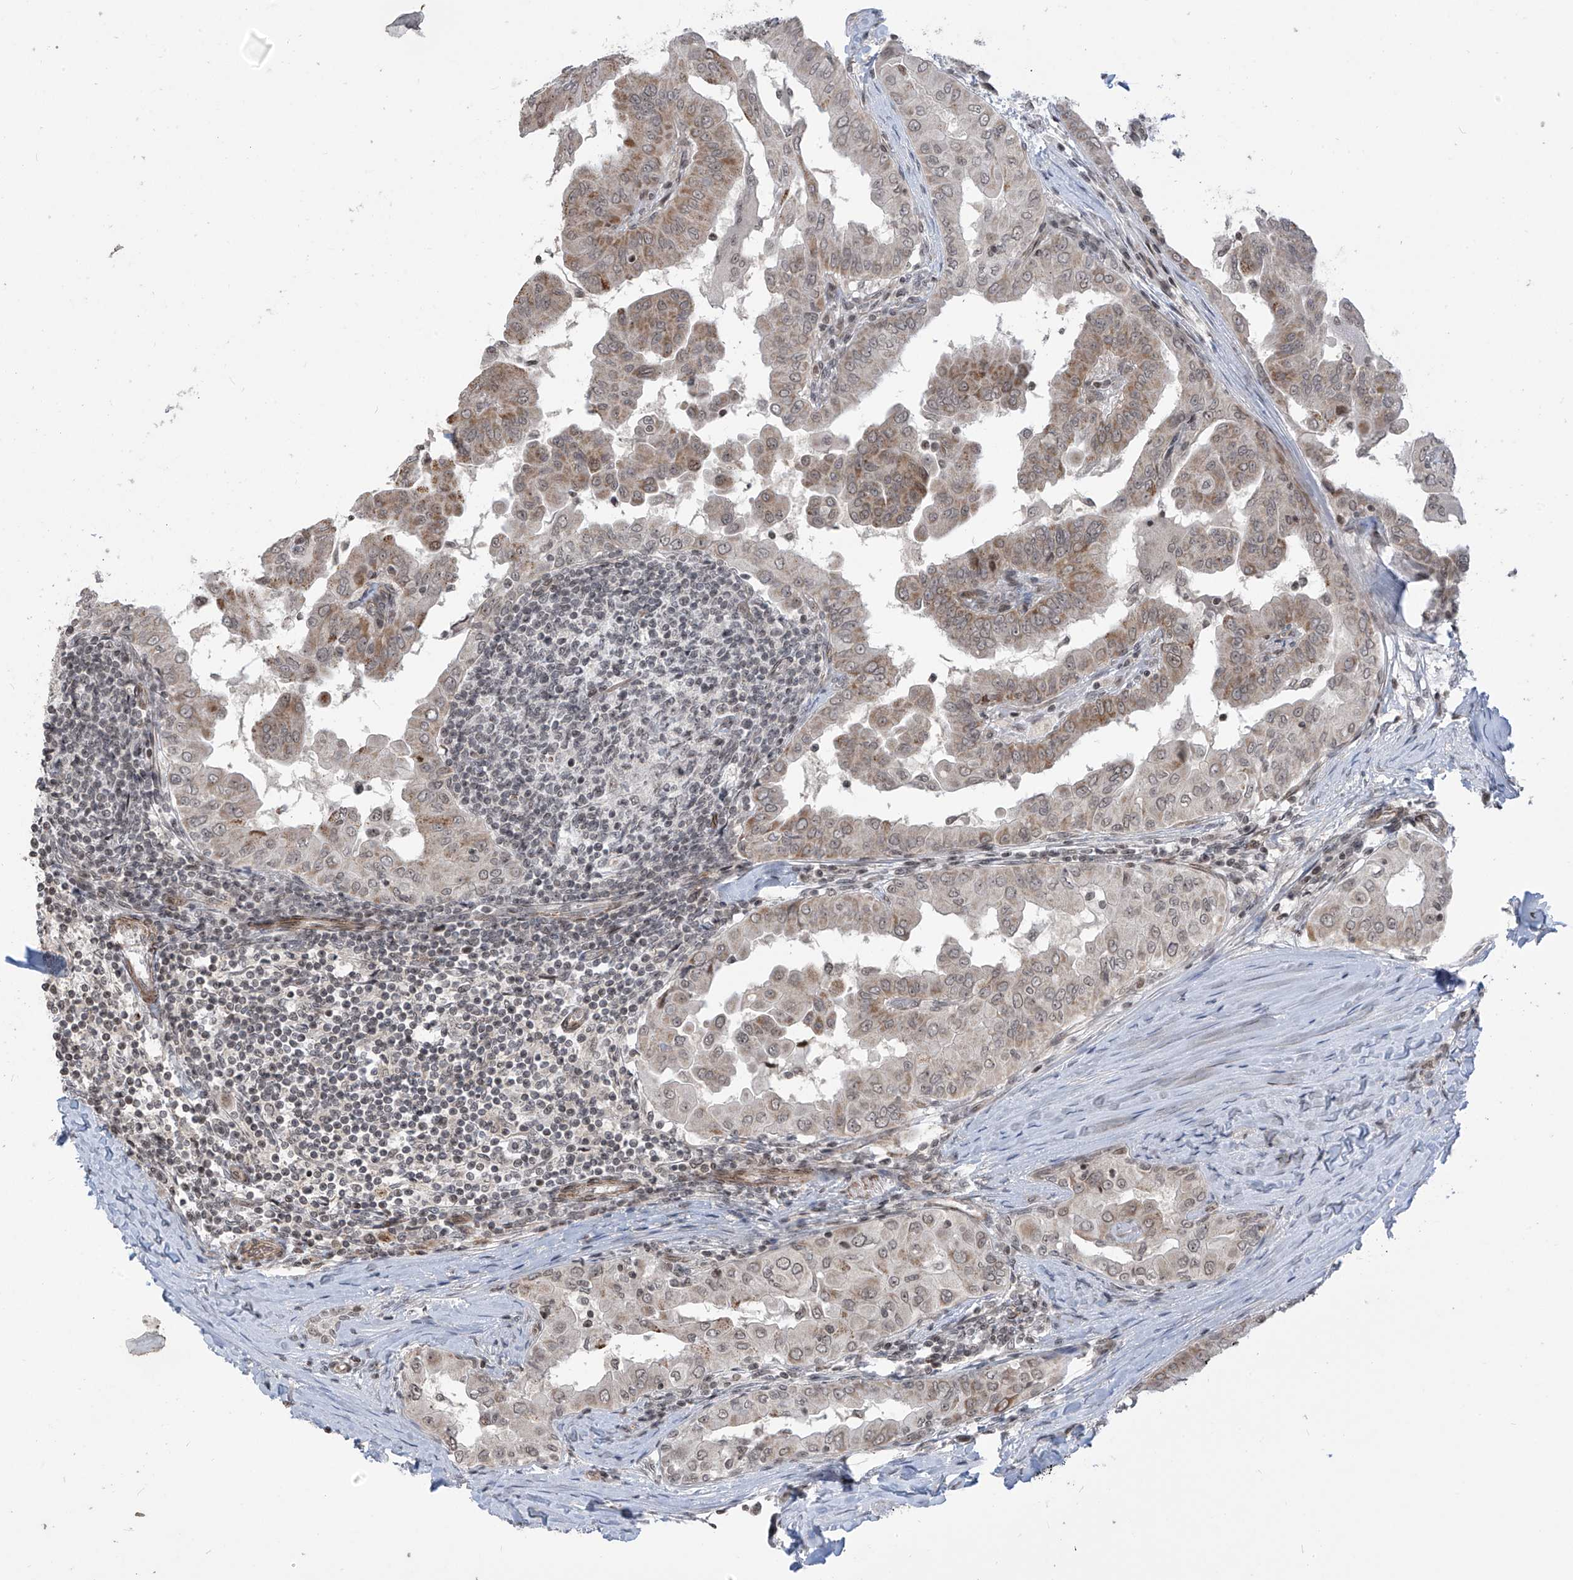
{"staining": {"intensity": "moderate", "quantity": "25%-75%", "location": "cytoplasmic/membranous"}, "tissue": "thyroid cancer", "cell_type": "Tumor cells", "image_type": "cancer", "snomed": [{"axis": "morphology", "description": "Papillary adenocarcinoma, NOS"}, {"axis": "topography", "description": "Thyroid gland"}], "caption": "Thyroid cancer (papillary adenocarcinoma) stained with a protein marker exhibits moderate staining in tumor cells.", "gene": "METAP1D", "patient": {"sex": "male", "age": 33}}